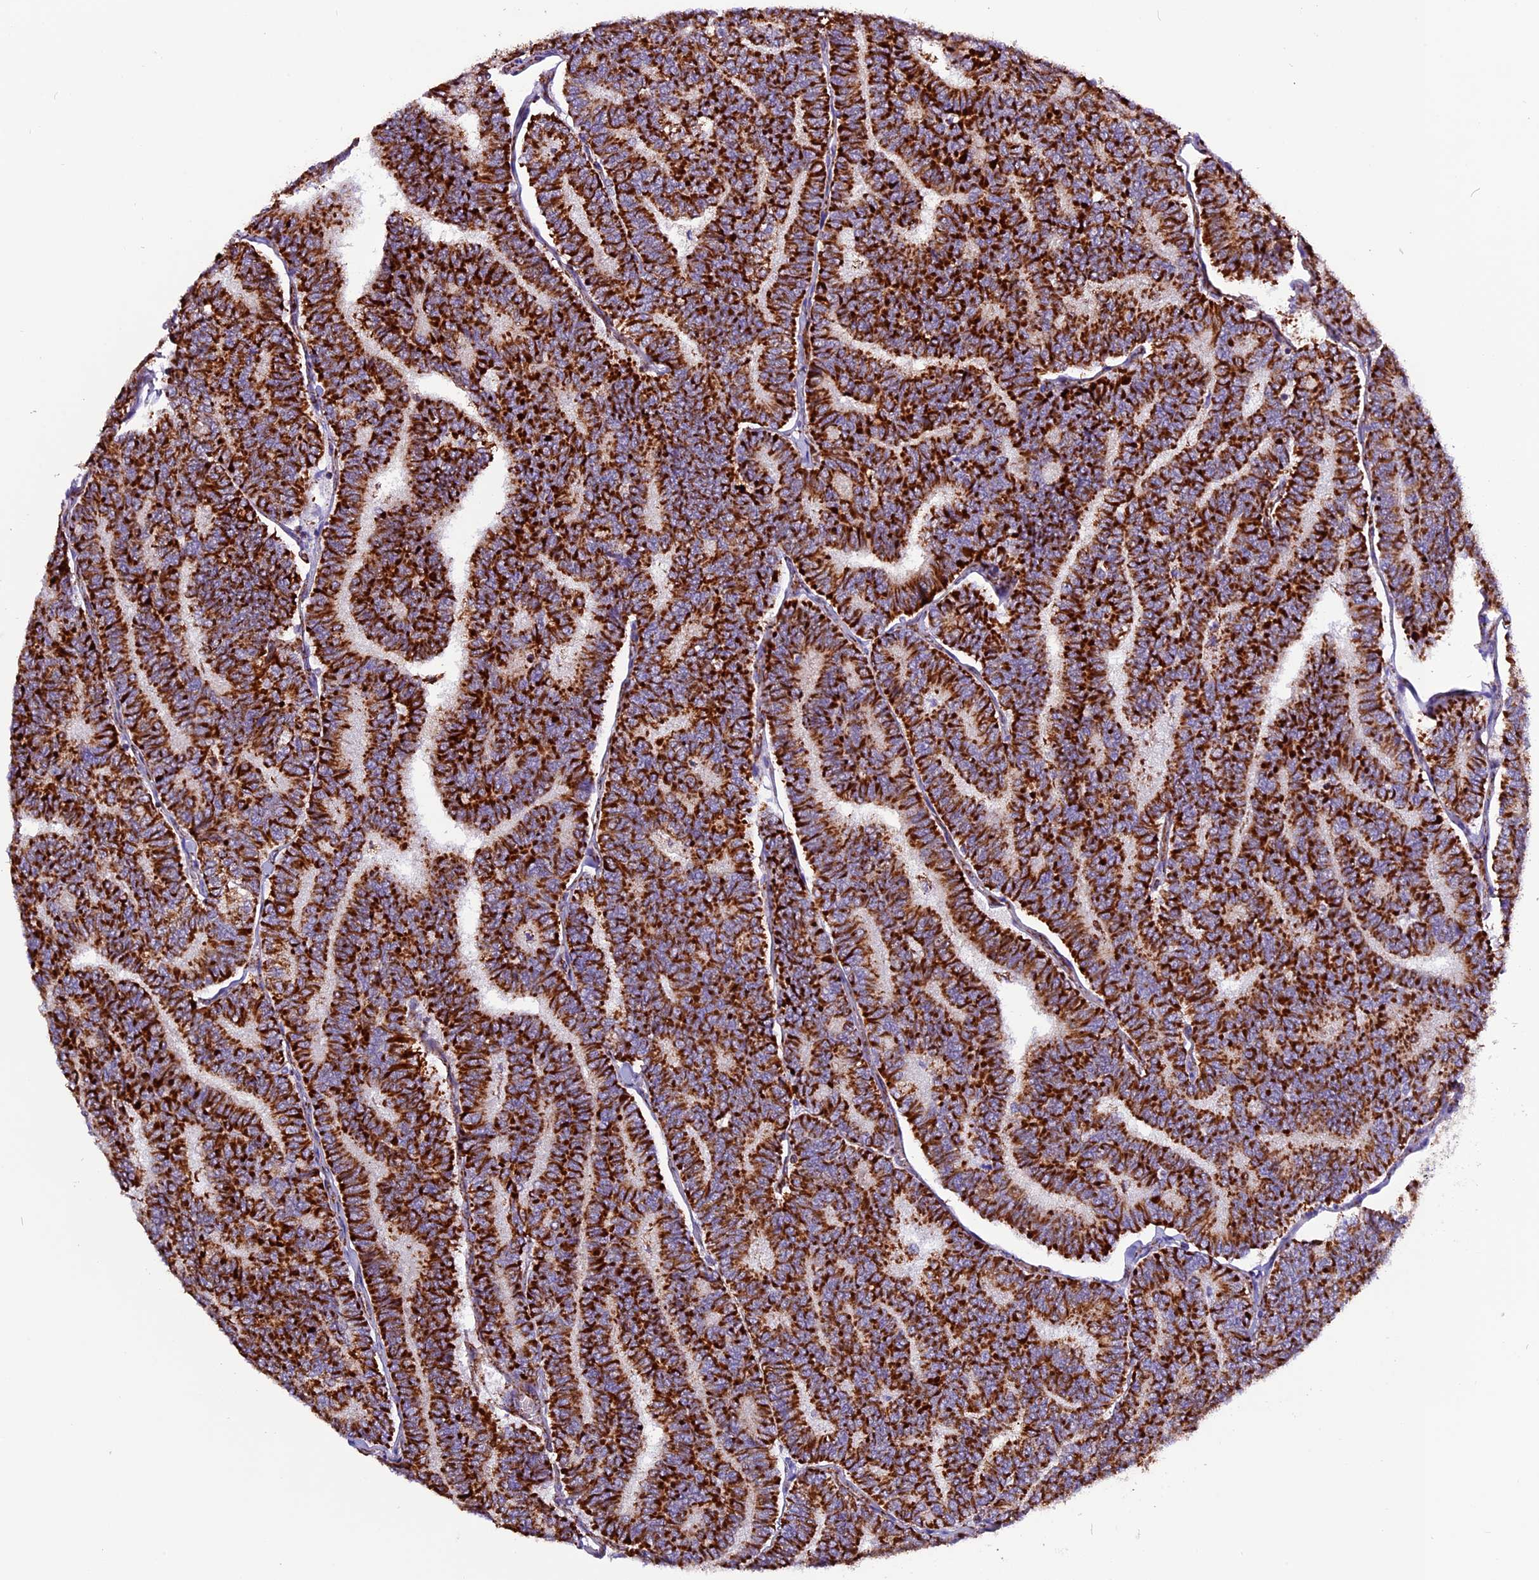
{"staining": {"intensity": "strong", "quantity": ">75%", "location": "cytoplasmic/membranous"}, "tissue": "thyroid cancer", "cell_type": "Tumor cells", "image_type": "cancer", "snomed": [{"axis": "morphology", "description": "Papillary adenocarcinoma, NOS"}, {"axis": "topography", "description": "Thyroid gland"}], "caption": "This photomicrograph displays immunohistochemistry (IHC) staining of human thyroid papillary adenocarcinoma, with high strong cytoplasmic/membranous expression in about >75% of tumor cells.", "gene": "CX3CL1", "patient": {"sex": "female", "age": 35}}